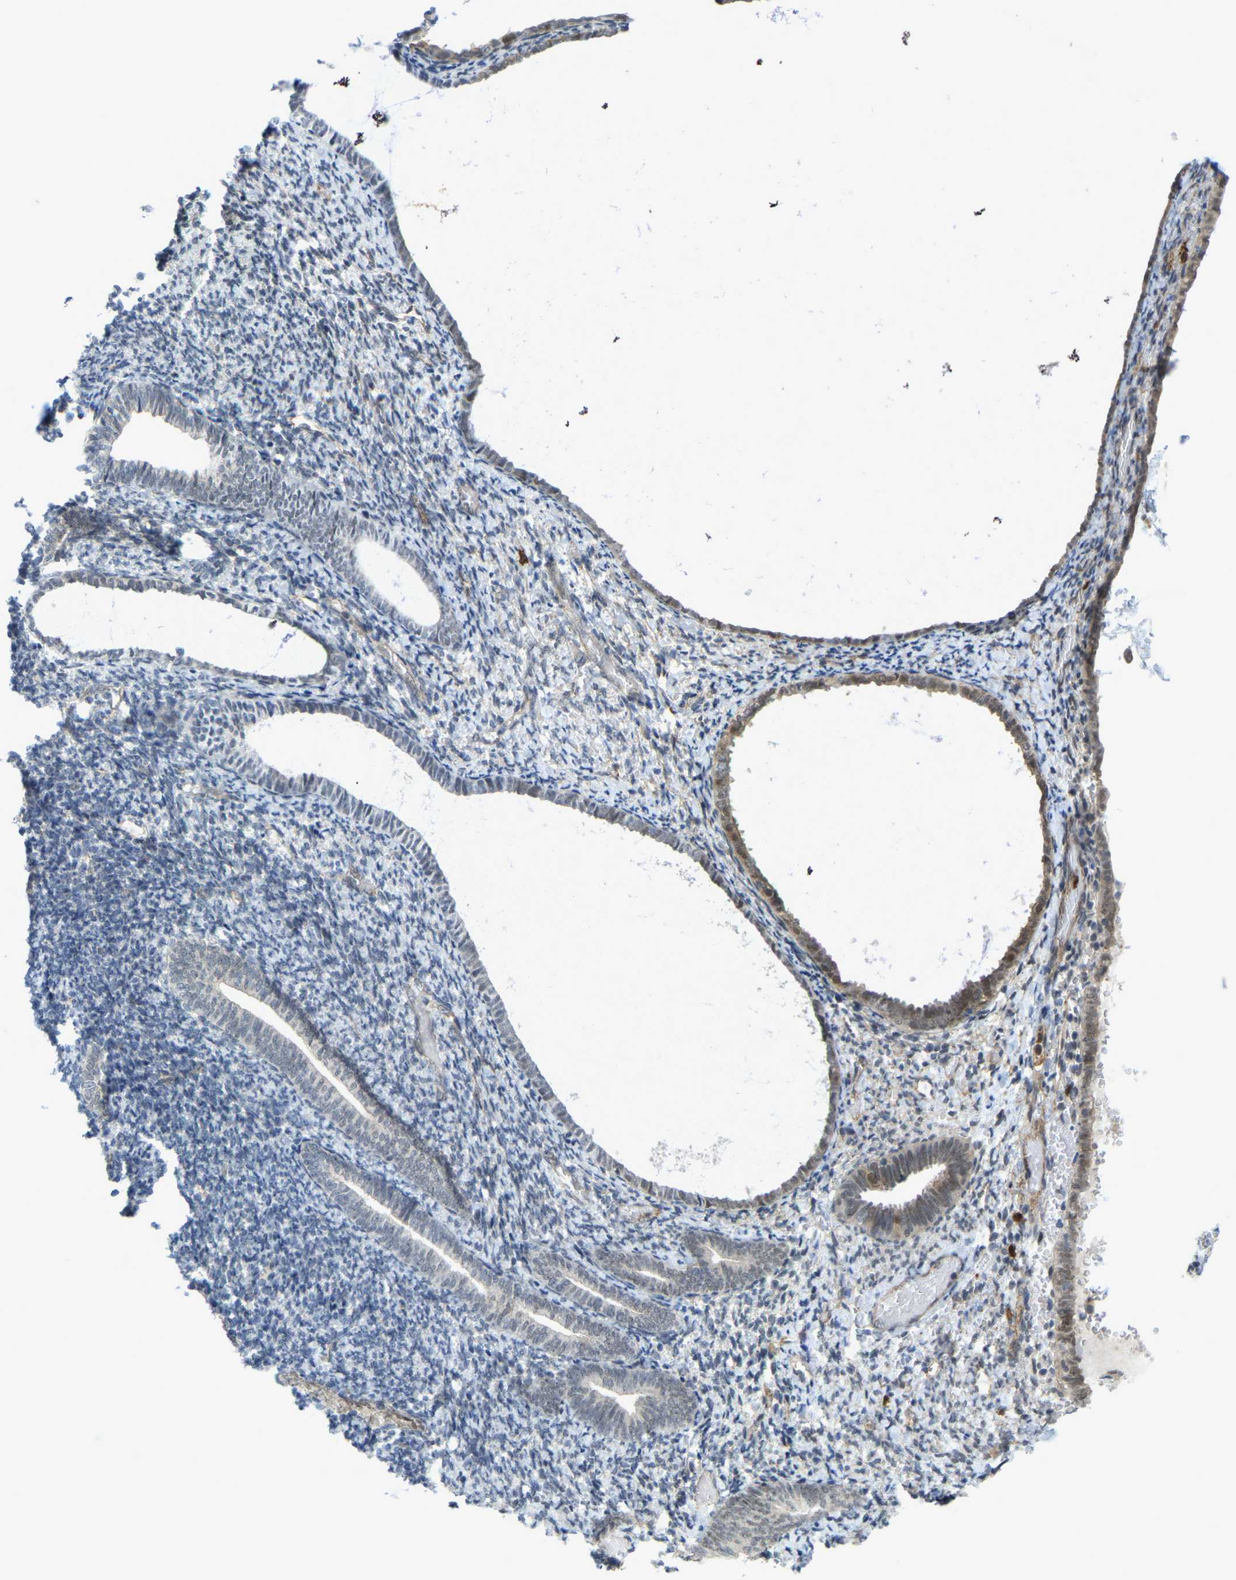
{"staining": {"intensity": "negative", "quantity": "none", "location": "none"}, "tissue": "endometrium", "cell_type": "Cells in endometrial stroma", "image_type": "normal", "snomed": [{"axis": "morphology", "description": "Normal tissue, NOS"}, {"axis": "topography", "description": "Endometrium"}], "caption": "A micrograph of endometrium stained for a protein displays no brown staining in cells in endometrial stroma. (DAB (3,3'-diaminobenzidine) IHC with hematoxylin counter stain).", "gene": "SERPINB5", "patient": {"sex": "female", "age": 66}}